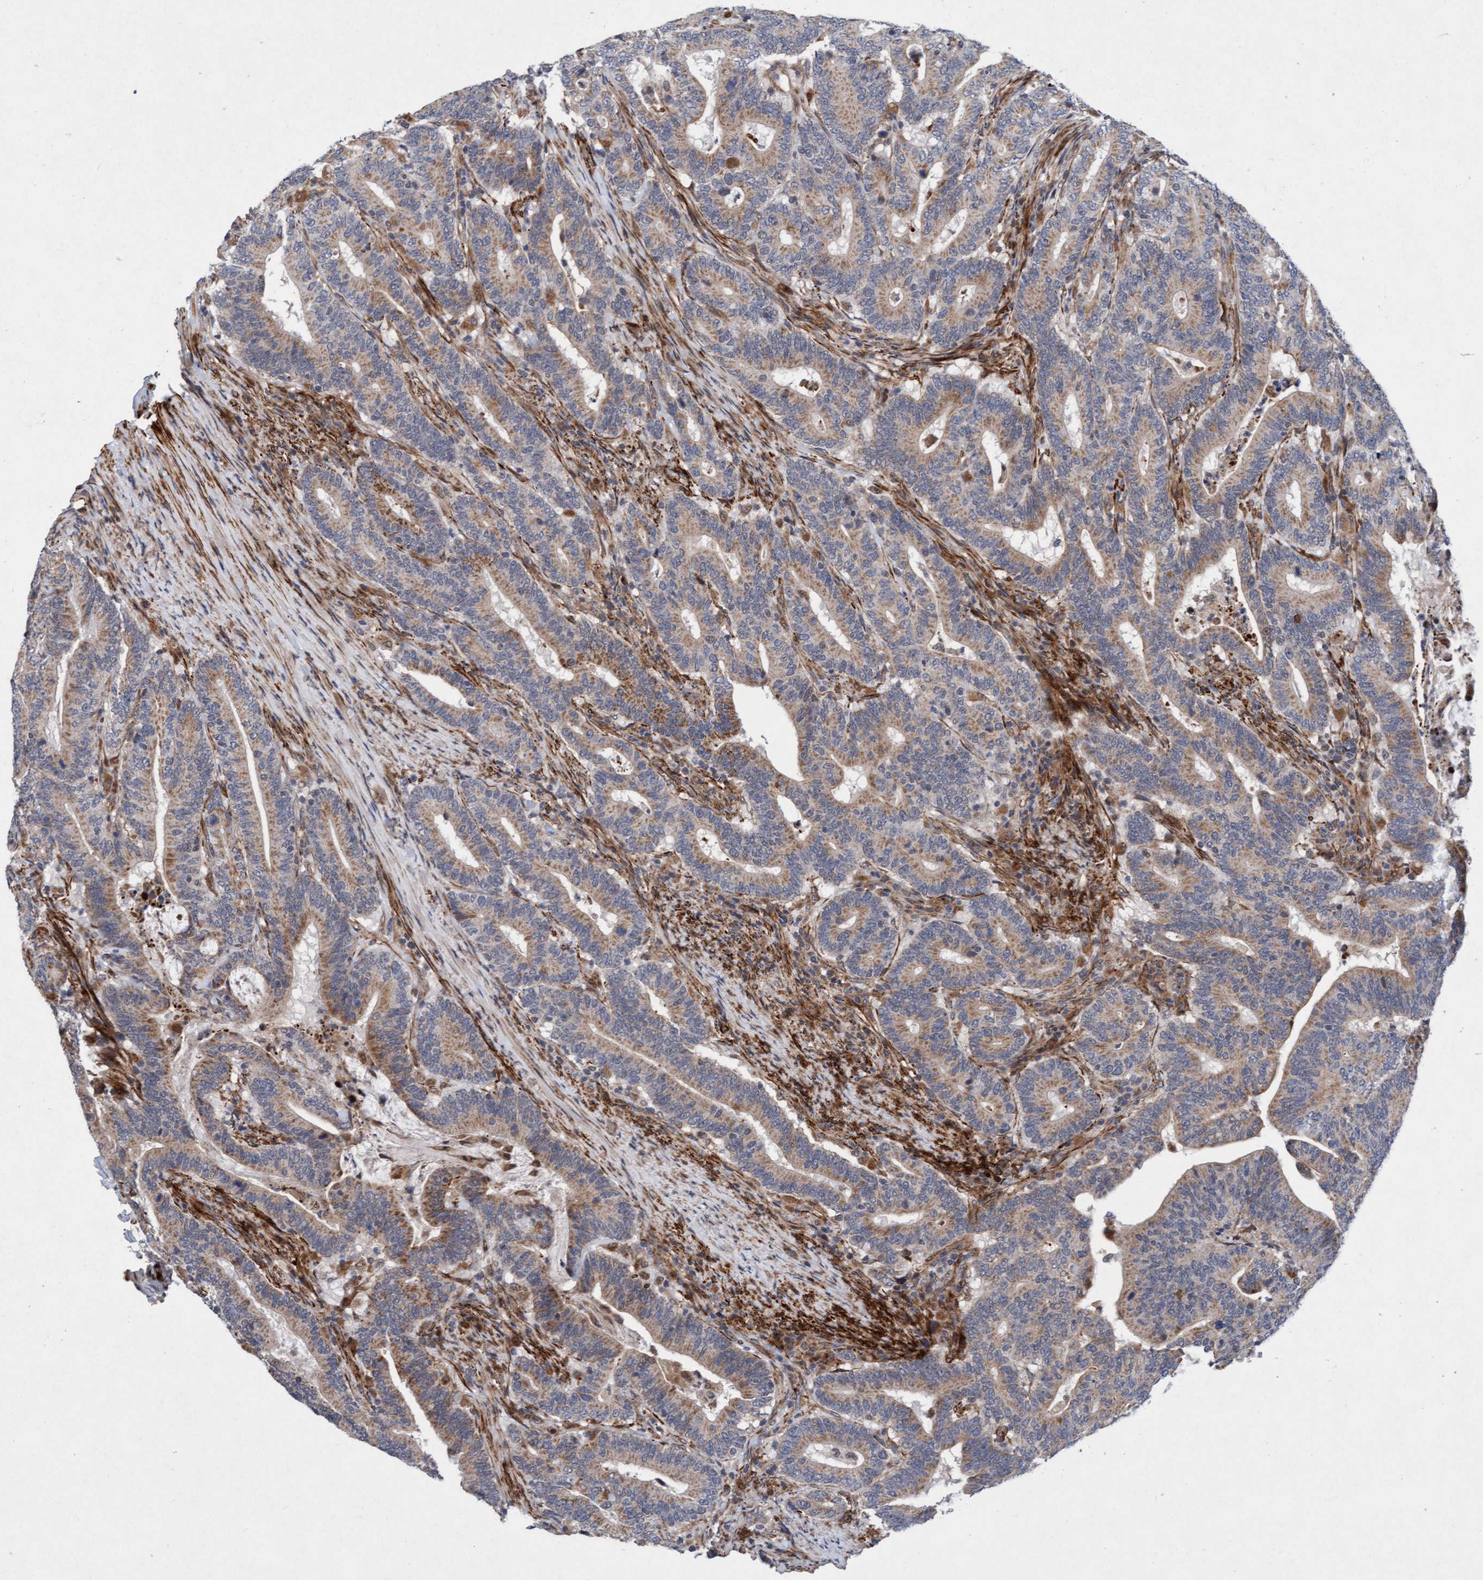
{"staining": {"intensity": "weak", "quantity": ">75%", "location": "cytoplasmic/membranous"}, "tissue": "colorectal cancer", "cell_type": "Tumor cells", "image_type": "cancer", "snomed": [{"axis": "morphology", "description": "Adenocarcinoma, NOS"}, {"axis": "topography", "description": "Colon"}], "caption": "About >75% of tumor cells in human colorectal cancer reveal weak cytoplasmic/membranous protein staining as visualized by brown immunohistochemical staining.", "gene": "TMEM70", "patient": {"sex": "female", "age": 66}}